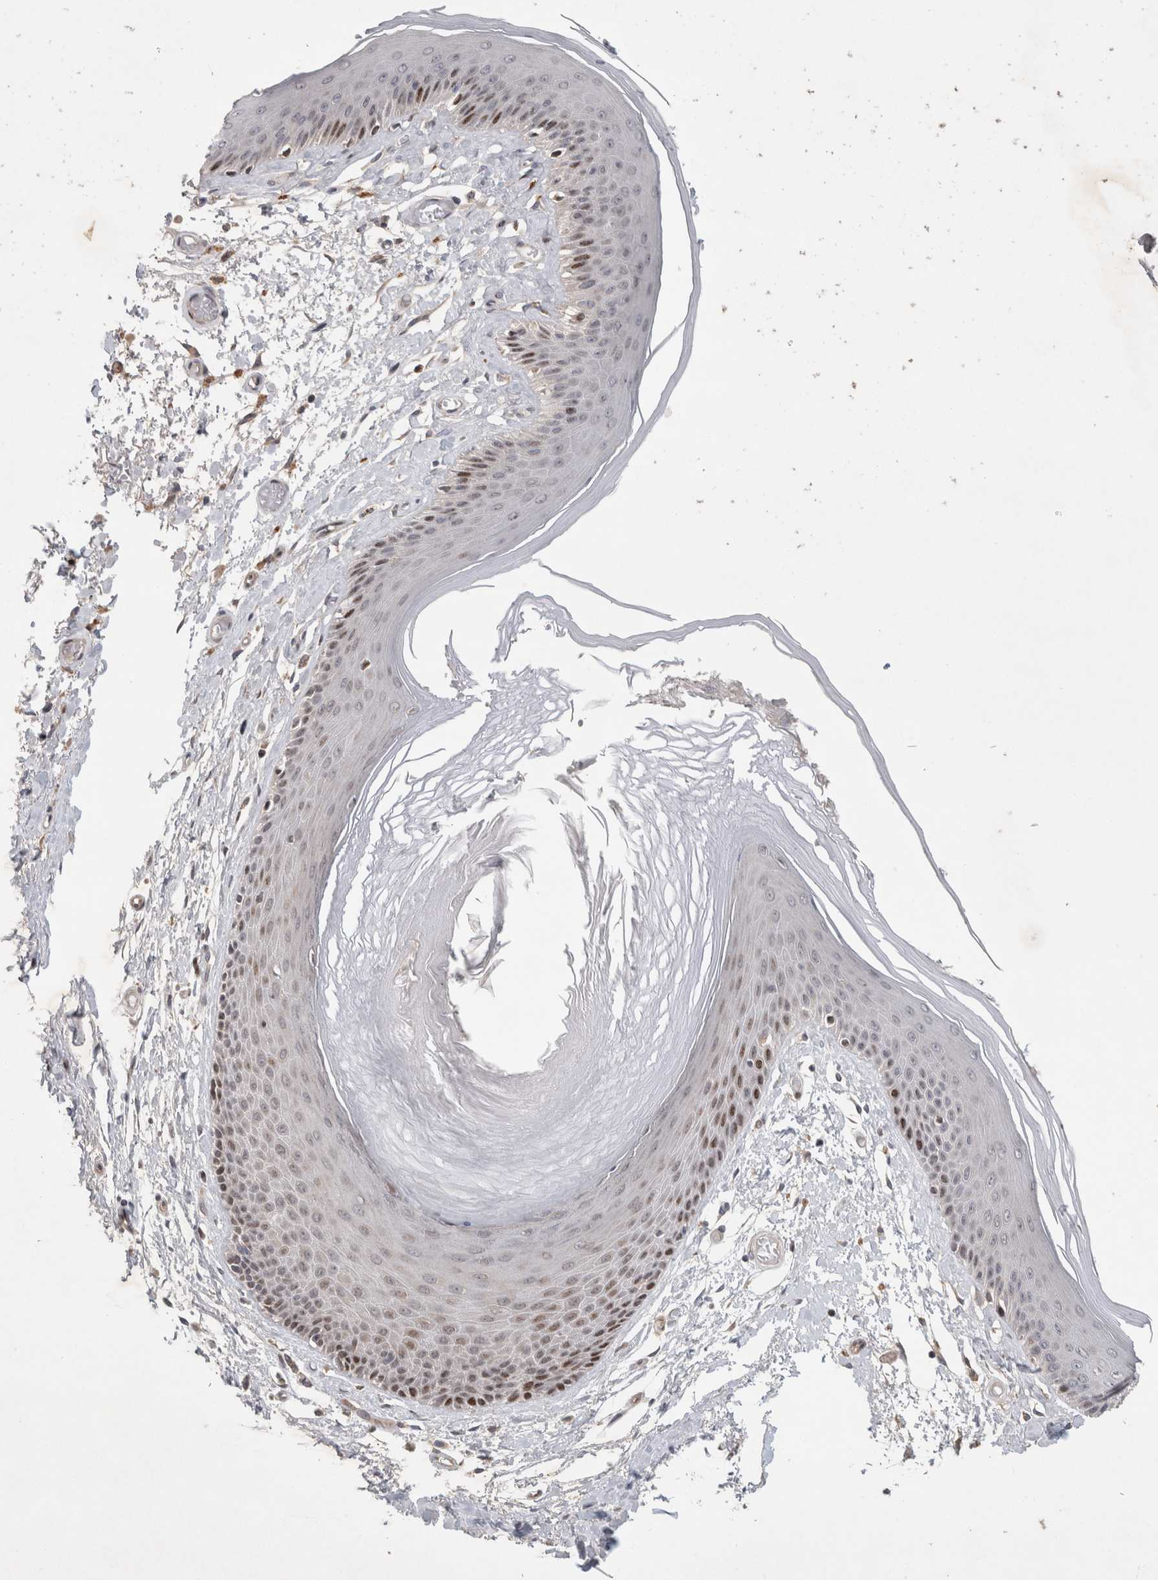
{"staining": {"intensity": "moderate", "quantity": "25%-75%", "location": "nuclear"}, "tissue": "skin", "cell_type": "Epidermal cells", "image_type": "normal", "snomed": [{"axis": "morphology", "description": "Normal tissue, NOS"}, {"axis": "topography", "description": "Vulva"}], "caption": "Protein staining of unremarkable skin reveals moderate nuclear expression in about 25%-75% of epidermal cells. (IHC, brightfield microscopy, high magnification).", "gene": "C8orf58", "patient": {"sex": "female", "age": 73}}